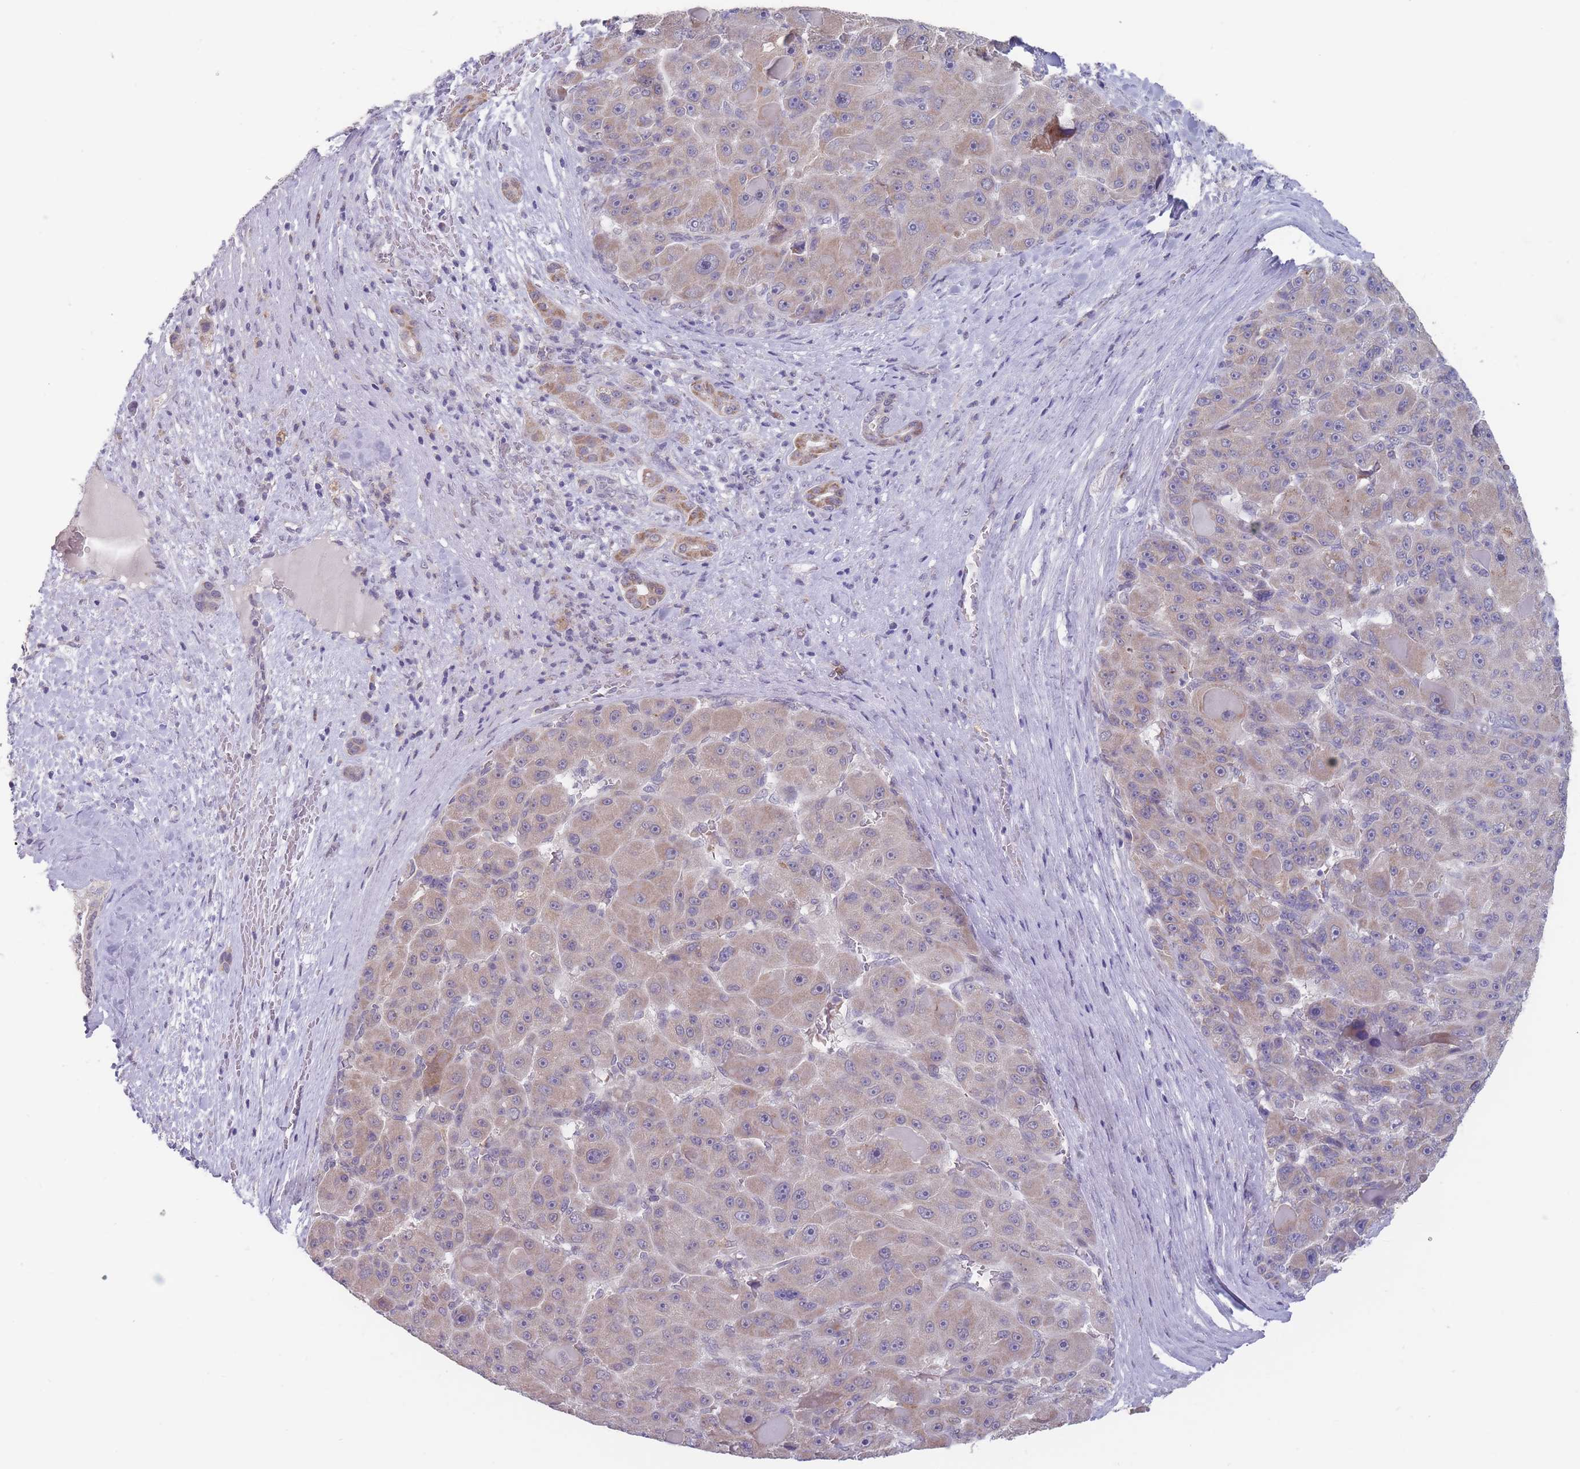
{"staining": {"intensity": "weak", "quantity": "25%-75%", "location": "cytoplasmic/membranous"}, "tissue": "liver cancer", "cell_type": "Tumor cells", "image_type": "cancer", "snomed": [{"axis": "morphology", "description": "Carcinoma, Hepatocellular, NOS"}, {"axis": "topography", "description": "Liver"}], "caption": "High-power microscopy captured an immunohistochemistry photomicrograph of liver cancer, revealing weak cytoplasmic/membranous positivity in about 25%-75% of tumor cells.", "gene": "PEX7", "patient": {"sex": "male", "age": 76}}